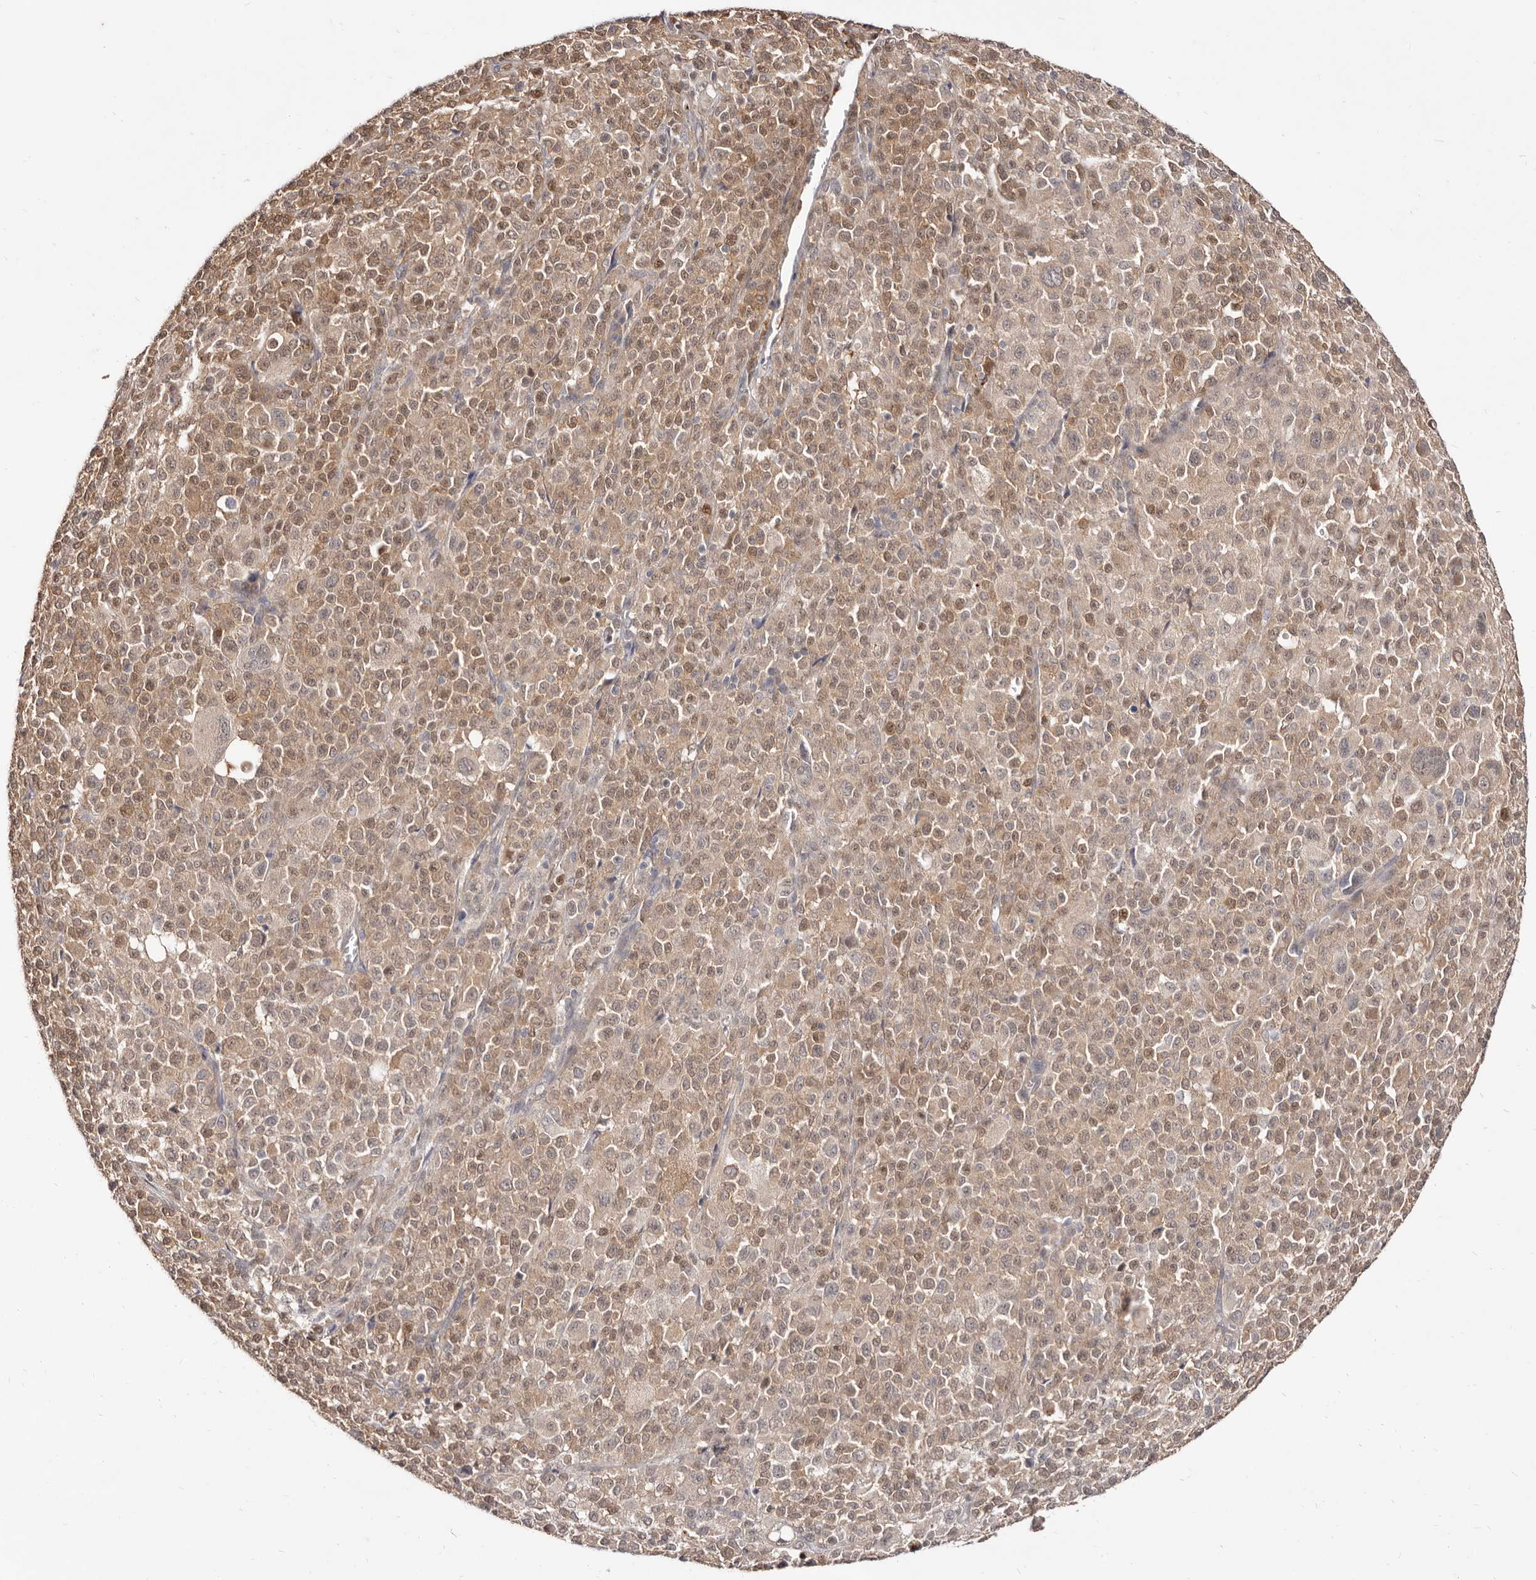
{"staining": {"intensity": "moderate", "quantity": ">75%", "location": "cytoplasmic/membranous"}, "tissue": "melanoma", "cell_type": "Tumor cells", "image_type": "cancer", "snomed": [{"axis": "morphology", "description": "Malignant melanoma, Metastatic site"}, {"axis": "topography", "description": "Skin"}], "caption": "Approximately >75% of tumor cells in malignant melanoma (metastatic site) reveal moderate cytoplasmic/membranous protein staining as visualized by brown immunohistochemical staining.", "gene": "TC2N", "patient": {"sex": "female", "age": 74}}